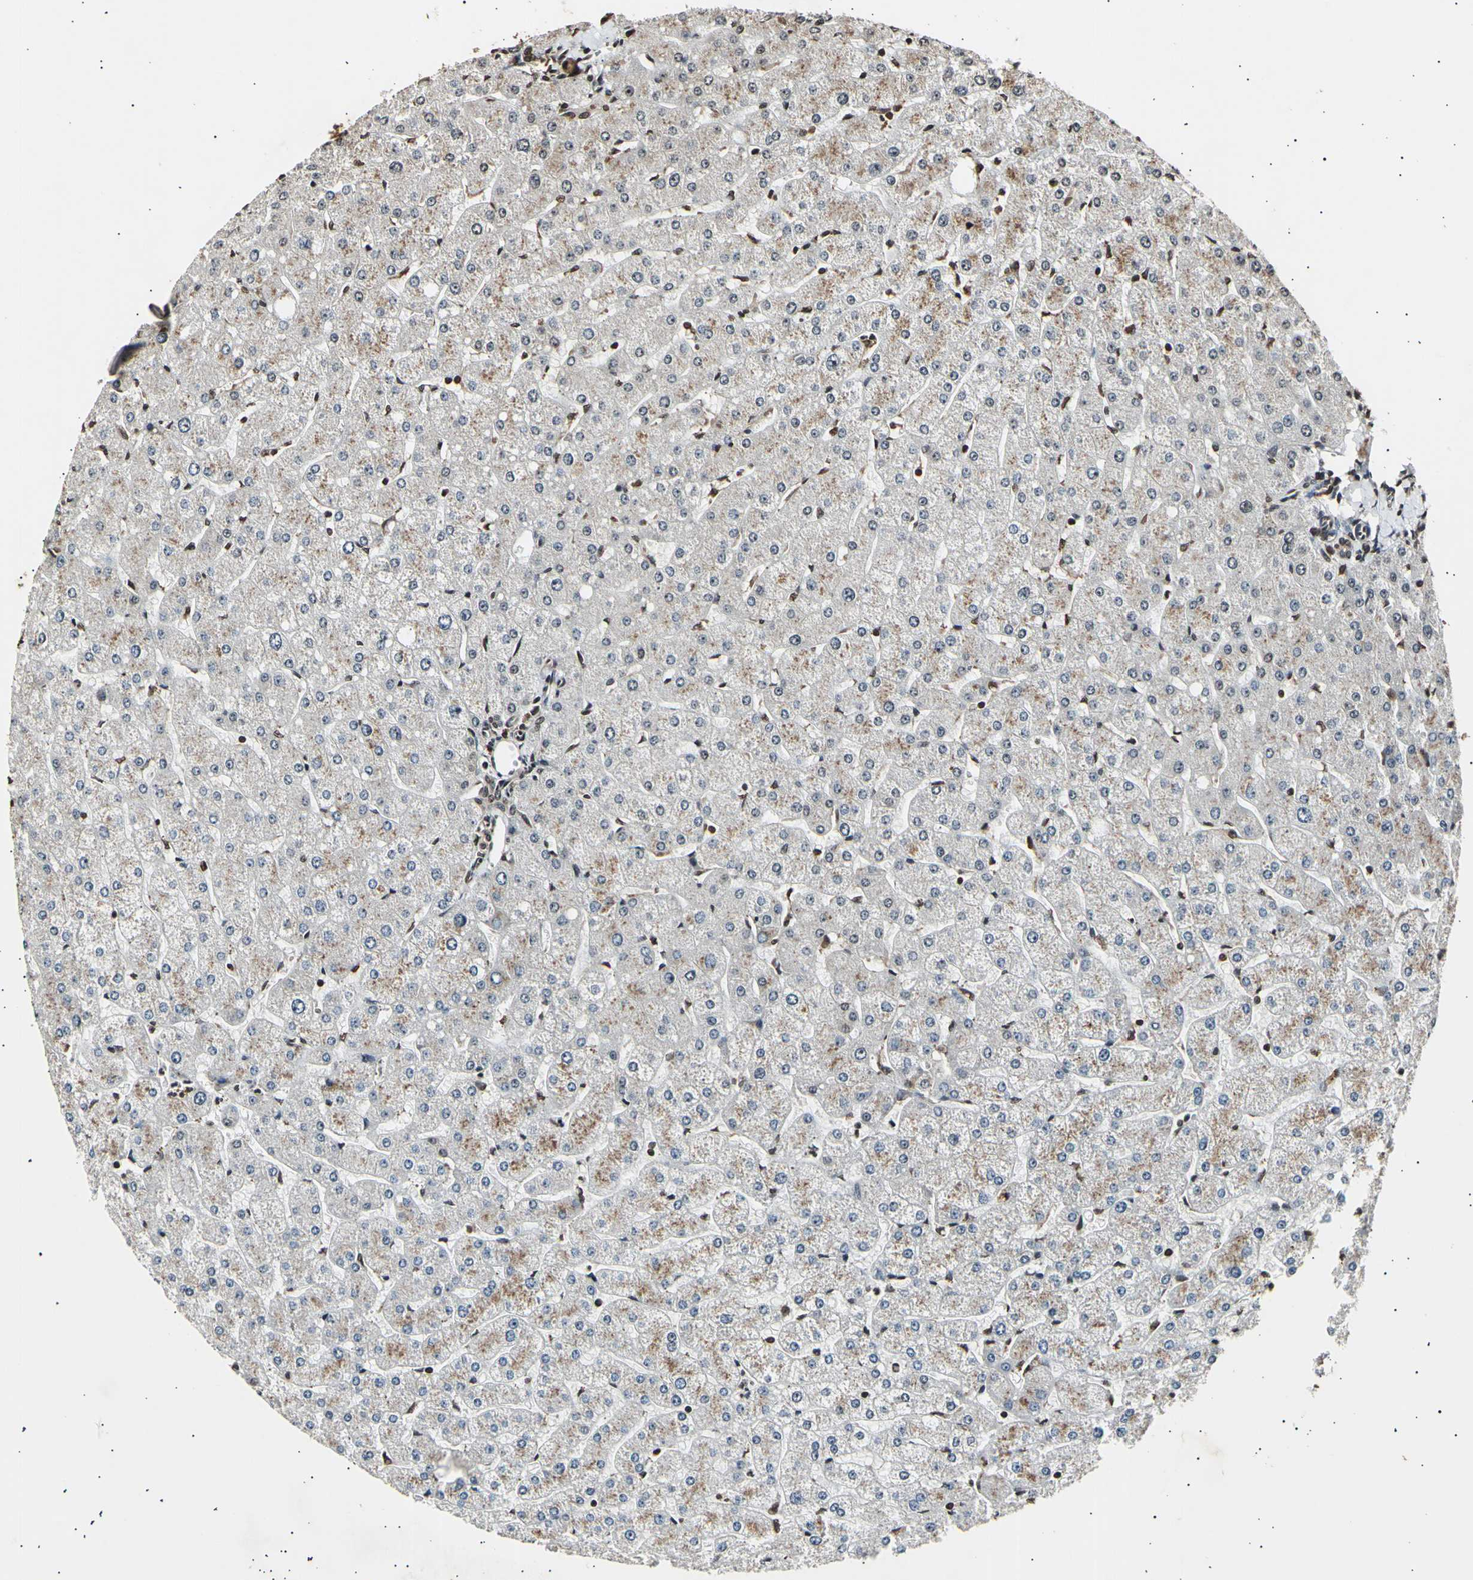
{"staining": {"intensity": "negative", "quantity": "none", "location": "none"}, "tissue": "liver", "cell_type": "Cholangiocytes", "image_type": "normal", "snomed": [{"axis": "morphology", "description": "Normal tissue, NOS"}, {"axis": "topography", "description": "Liver"}], "caption": "Immunohistochemistry (IHC) of normal liver displays no expression in cholangiocytes. The staining is performed using DAB (3,3'-diaminobenzidine) brown chromogen with nuclei counter-stained in using hematoxylin.", "gene": "ANAPC7", "patient": {"sex": "male", "age": 55}}